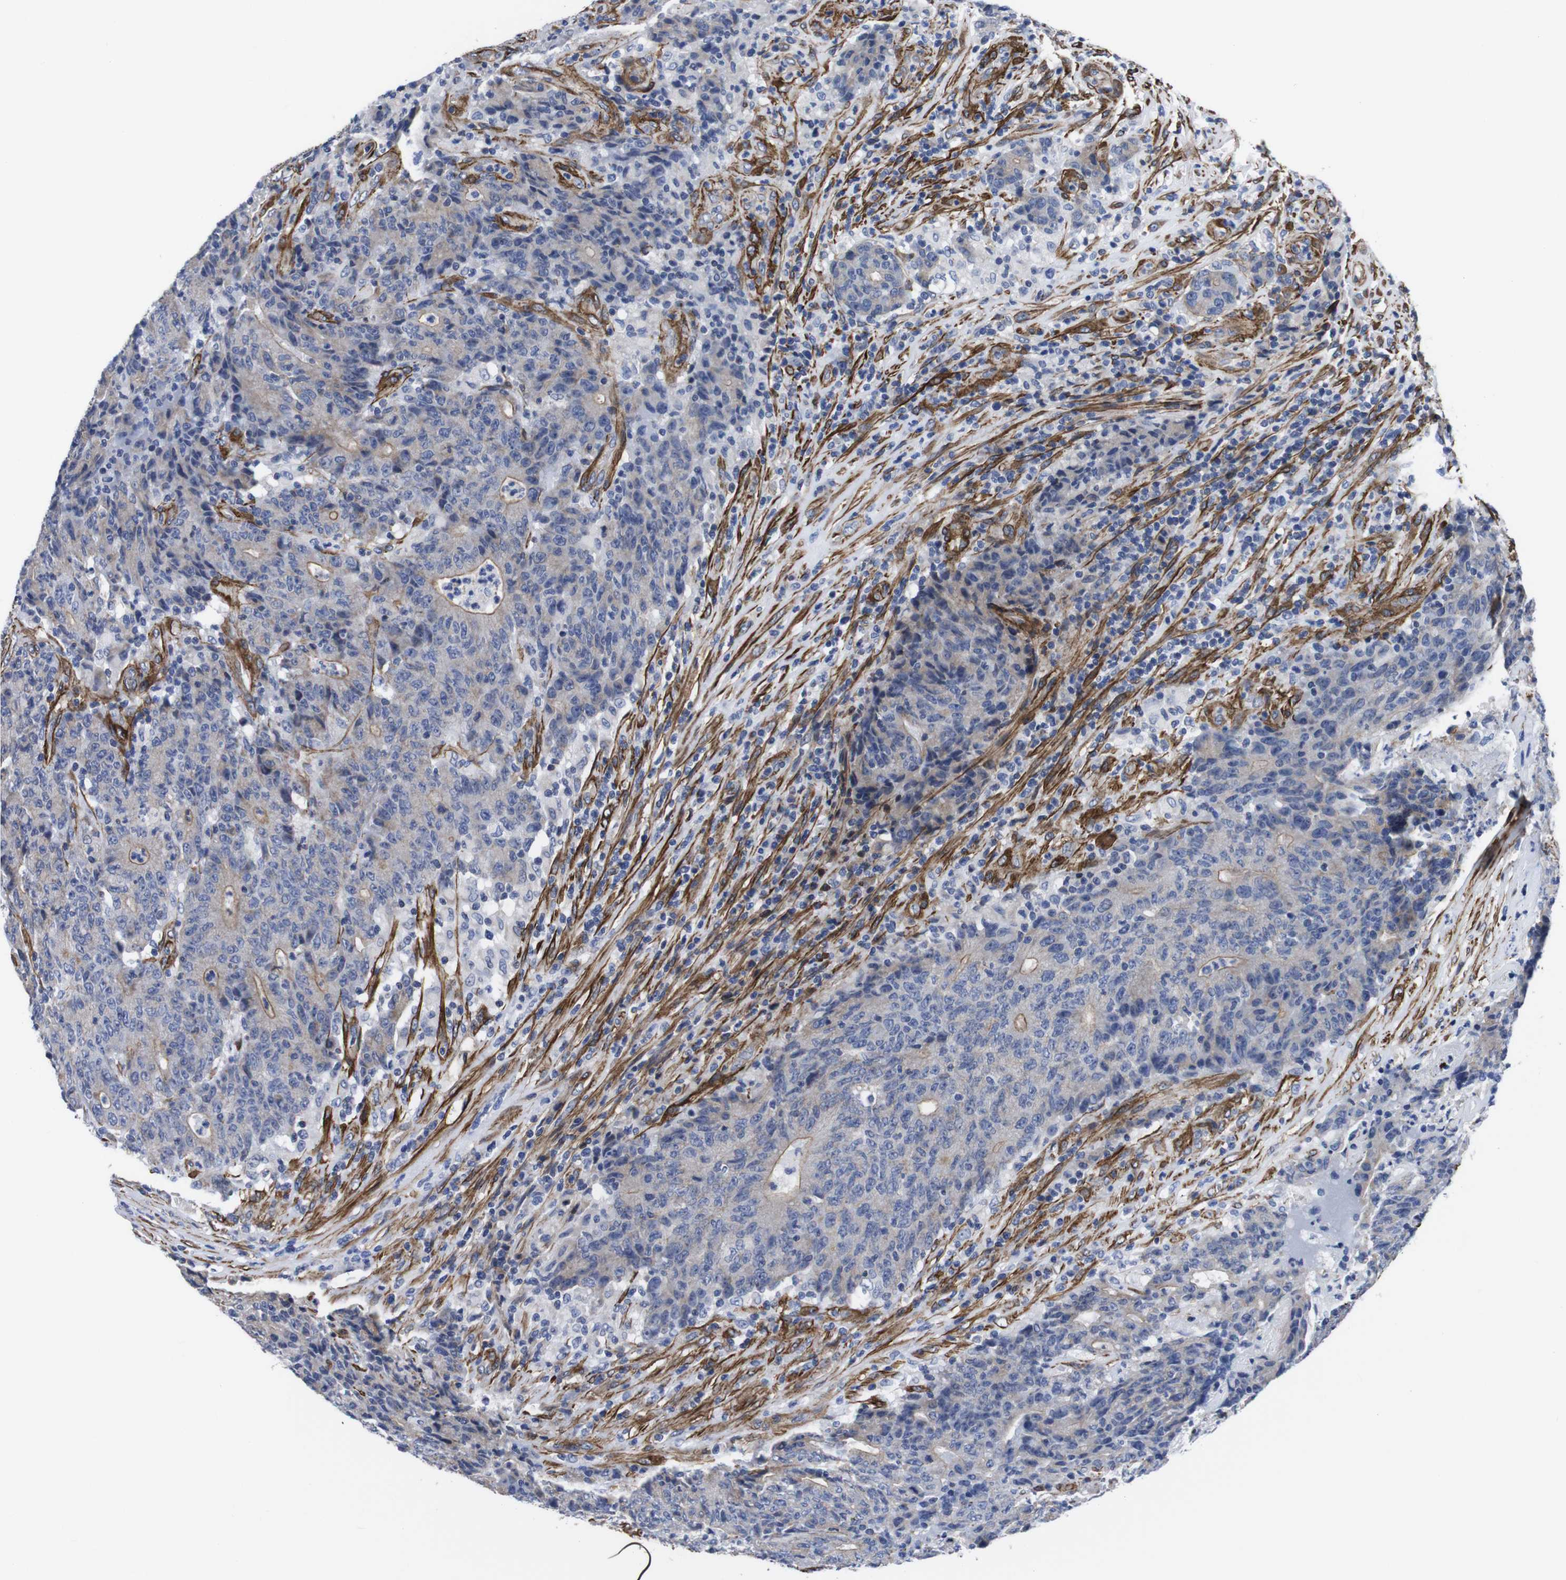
{"staining": {"intensity": "weak", "quantity": "25%-75%", "location": "cytoplasmic/membranous"}, "tissue": "colorectal cancer", "cell_type": "Tumor cells", "image_type": "cancer", "snomed": [{"axis": "morphology", "description": "Normal tissue, NOS"}, {"axis": "morphology", "description": "Adenocarcinoma, NOS"}, {"axis": "topography", "description": "Colon"}], "caption": "About 25%-75% of tumor cells in human colorectal cancer show weak cytoplasmic/membranous protein positivity as visualized by brown immunohistochemical staining.", "gene": "WNT10A", "patient": {"sex": "female", "age": 75}}